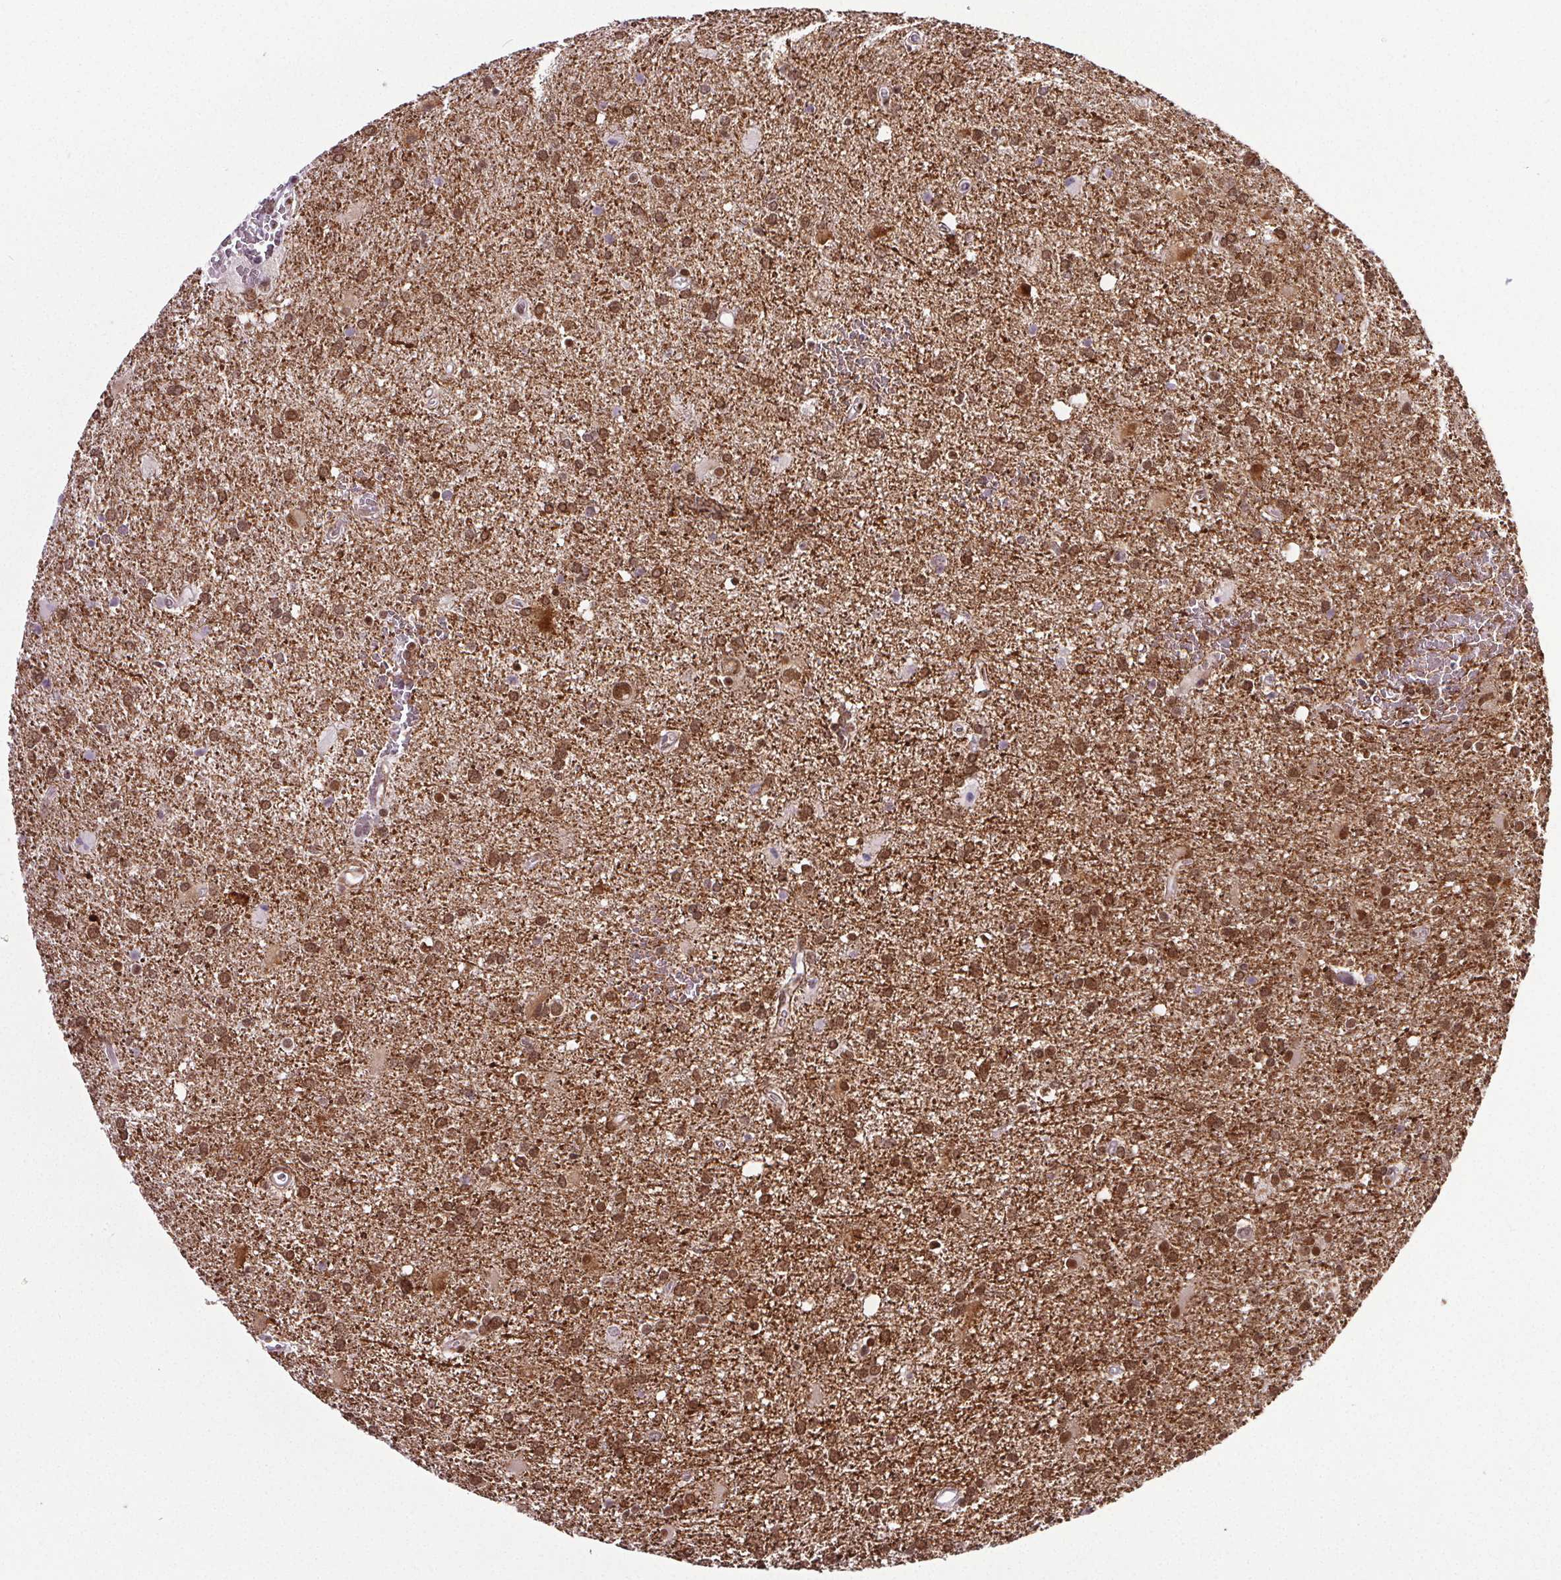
{"staining": {"intensity": "moderate", "quantity": "25%-75%", "location": "nuclear"}, "tissue": "glioma", "cell_type": "Tumor cells", "image_type": "cancer", "snomed": [{"axis": "morphology", "description": "Glioma, malignant, Low grade"}, {"axis": "topography", "description": "Brain"}], "caption": "Immunohistochemistry histopathology image of glioma stained for a protein (brown), which shows medium levels of moderate nuclear staining in about 25%-75% of tumor cells.", "gene": "GP6", "patient": {"sex": "male", "age": 66}}